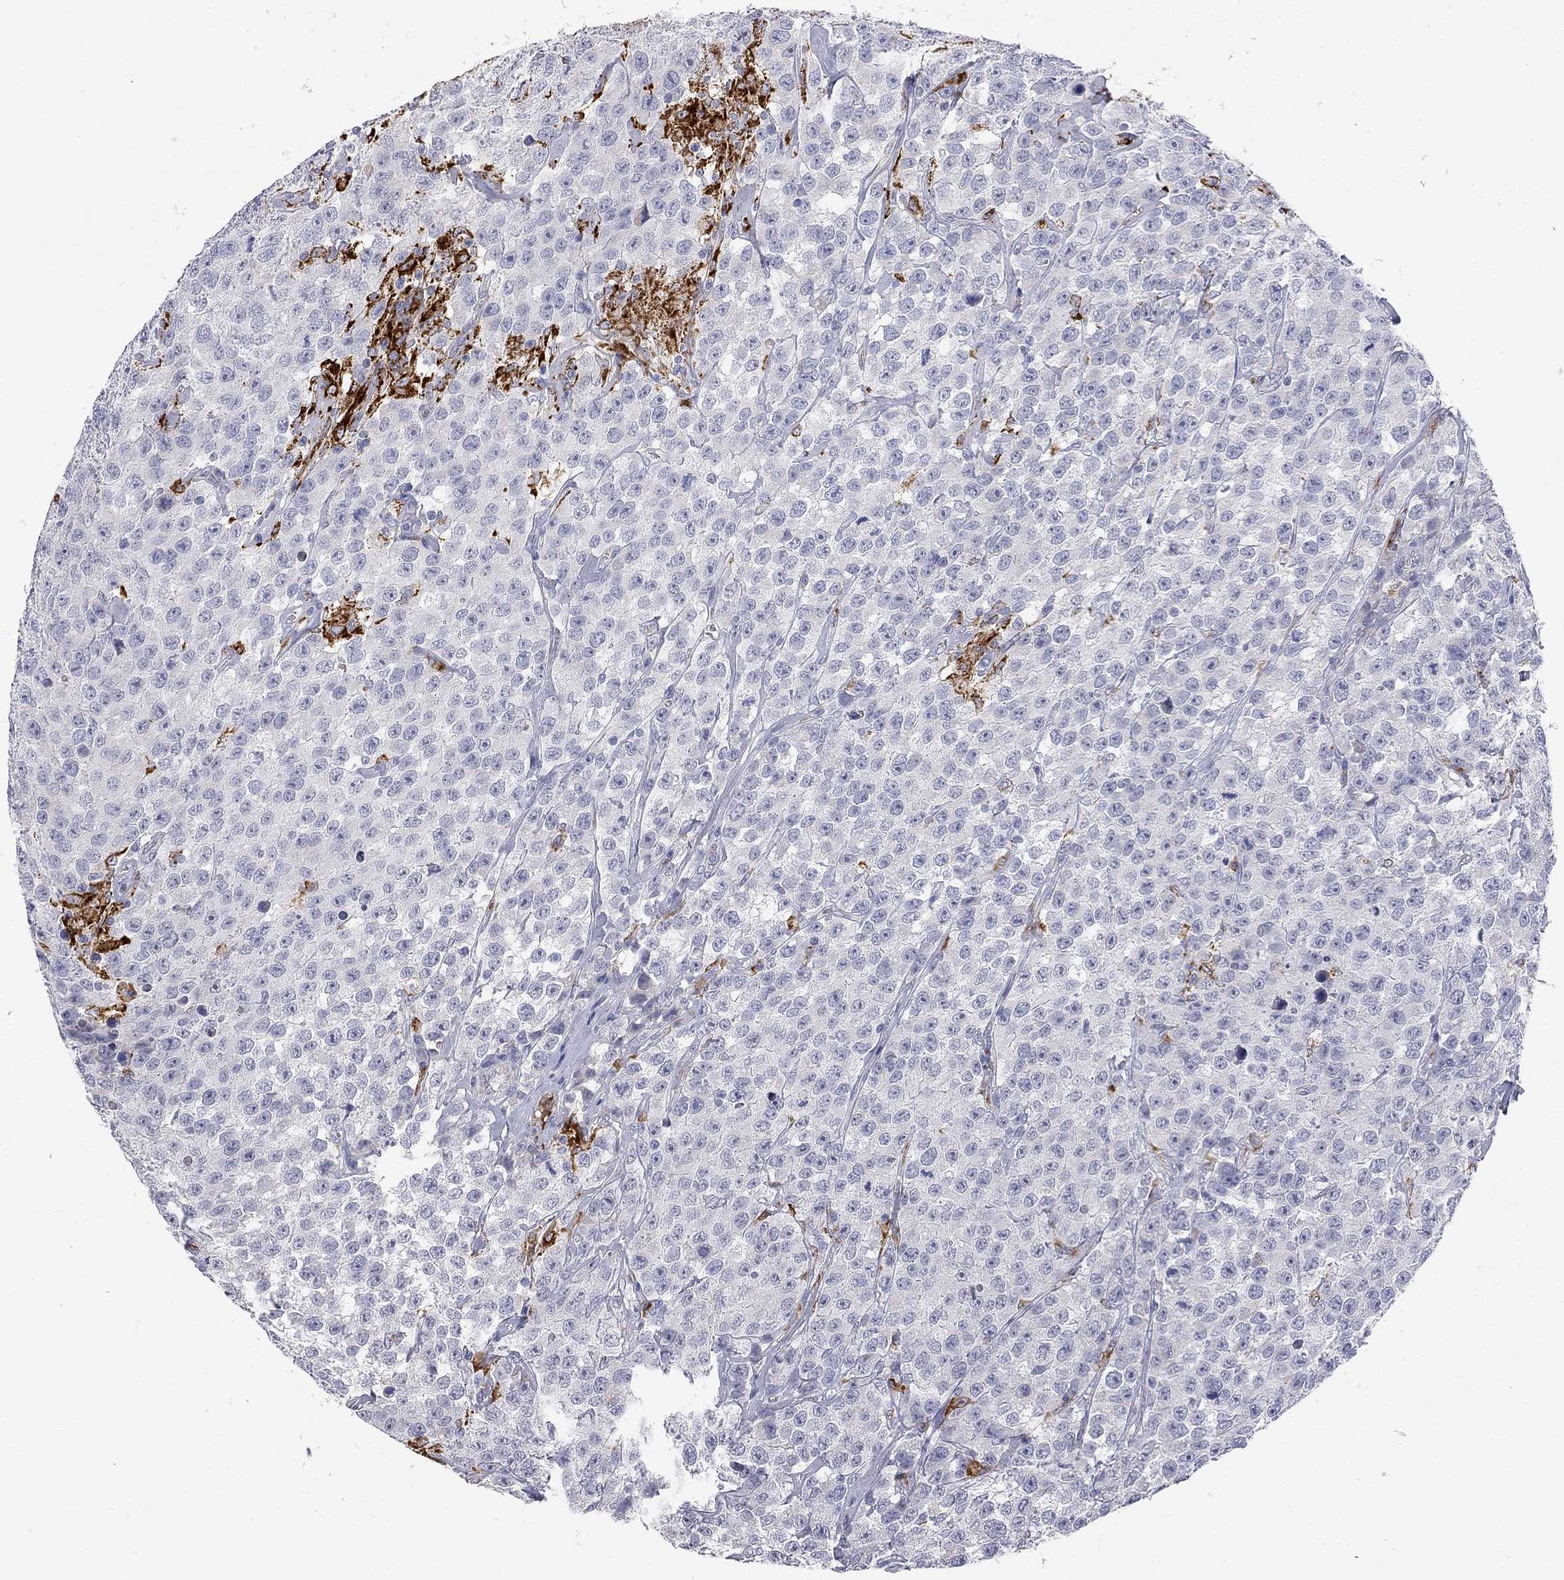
{"staining": {"intensity": "negative", "quantity": "none", "location": "none"}, "tissue": "testis cancer", "cell_type": "Tumor cells", "image_type": "cancer", "snomed": [{"axis": "morphology", "description": "Seminoma, NOS"}, {"axis": "topography", "description": "Testis"}], "caption": "A photomicrograph of human seminoma (testis) is negative for staining in tumor cells. (DAB (3,3'-diaminobenzidine) immunohistochemistry with hematoxylin counter stain).", "gene": "ACSL1", "patient": {"sex": "male", "age": 59}}